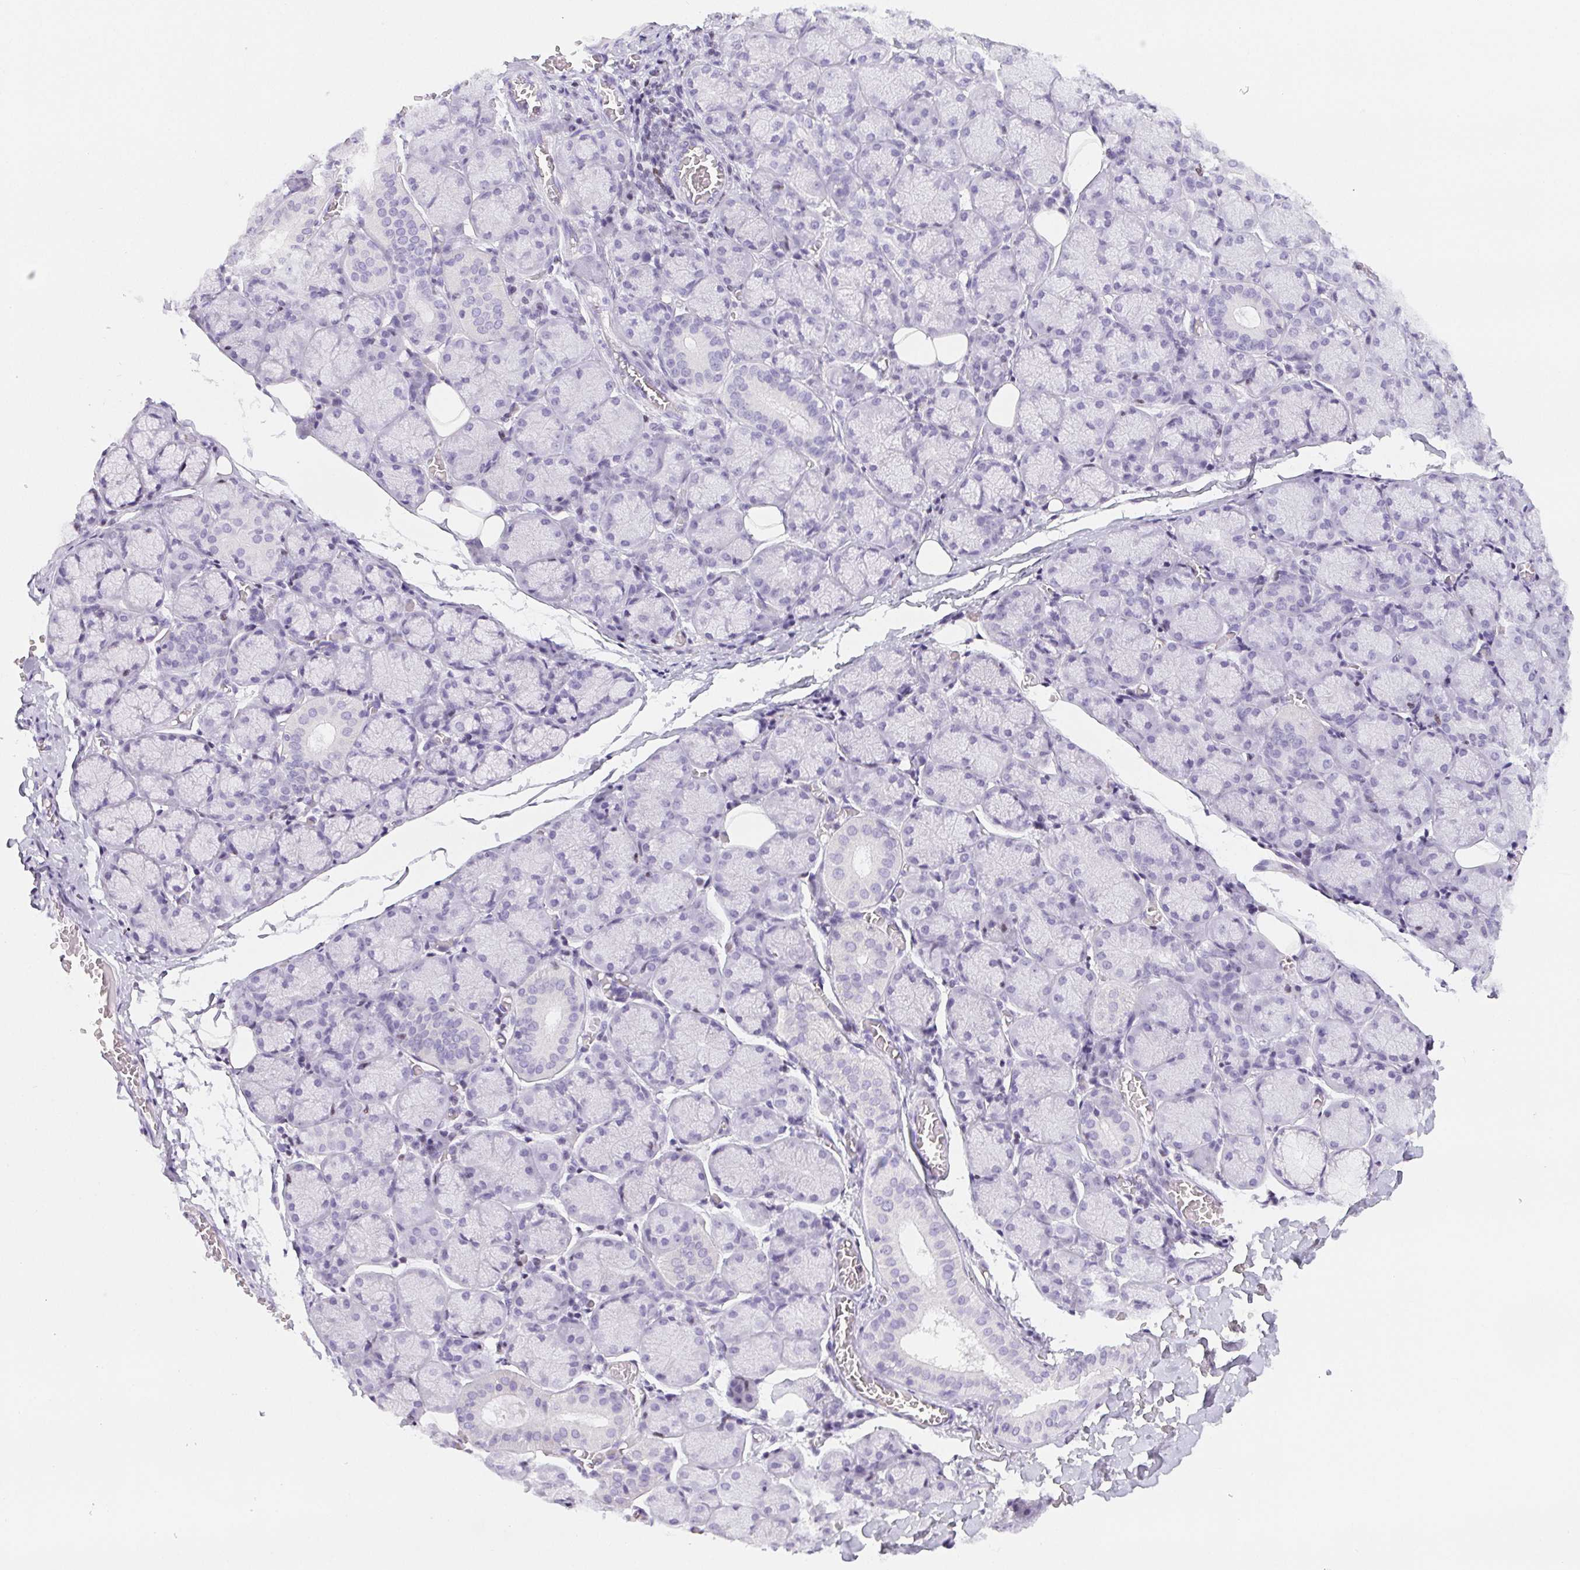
{"staining": {"intensity": "negative", "quantity": "none", "location": "none"}, "tissue": "salivary gland", "cell_type": "Glandular cells", "image_type": "normal", "snomed": [{"axis": "morphology", "description": "Normal tissue, NOS"}, {"axis": "topography", "description": "Salivary gland"}], "caption": "This is a photomicrograph of immunohistochemistry staining of normal salivary gland, which shows no staining in glandular cells.", "gene": "BEND2", "patient": {"sex": "female", "age": 24}}